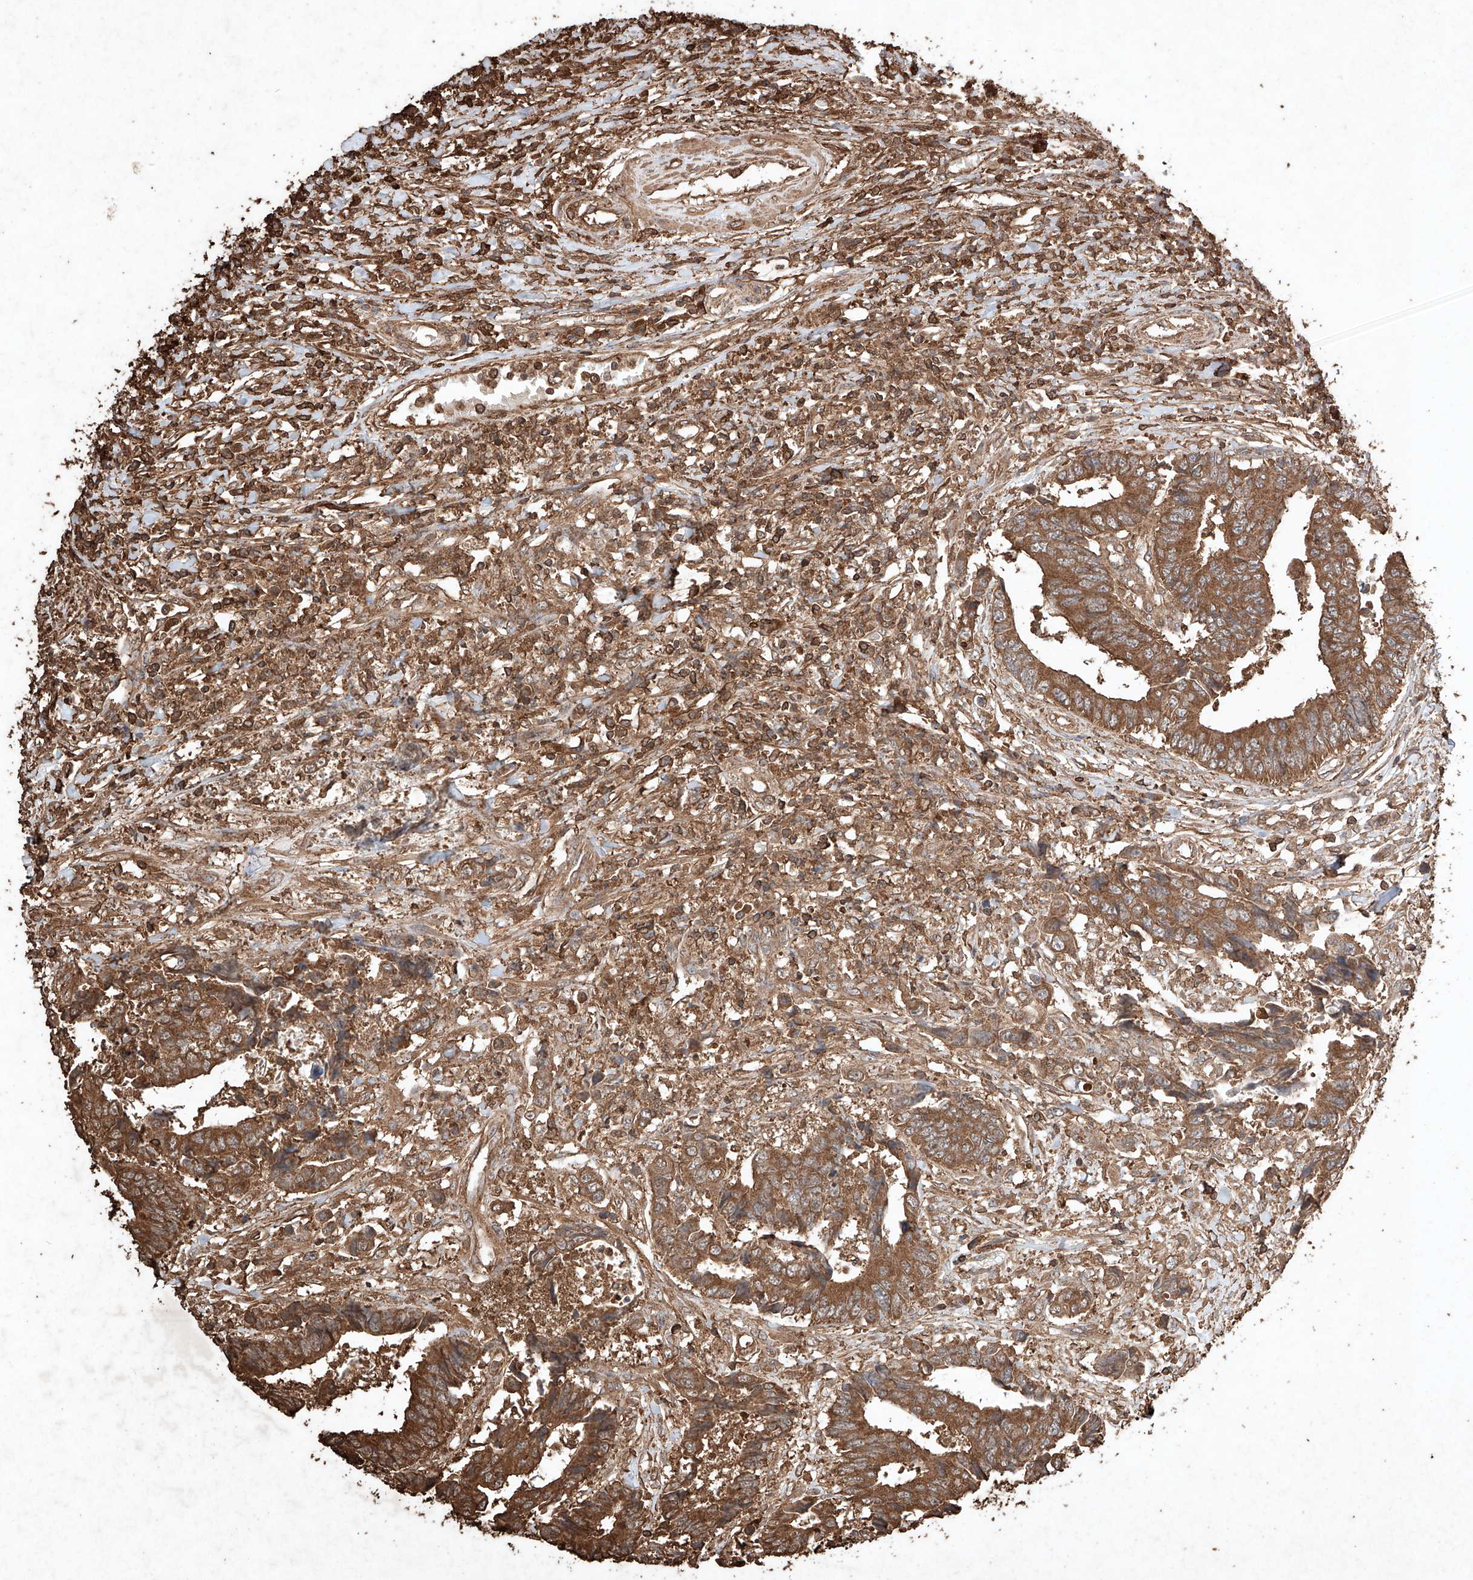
{"staining": {"intensity": "strong", "quantity": ">75%", "location": "cytoplasmic/membranous"}, "tissue": "colorectal cancer", "cell_type": "Tumor cells", "image_type": "cancer", "snomed": [{"axis": "morphology", "description": "Adenocarcinoma, NOS"}, {"axis": "topography", "description": "Rectum"}], "caption": "Protein expression analysis of human colorectal cancer (adenocarcinoma) reveals strong cytoplasmic/membranous staining in about >75% of tumor cells.", "gene": "M6PR", "patient": {"sex": "male", "age": 84}}